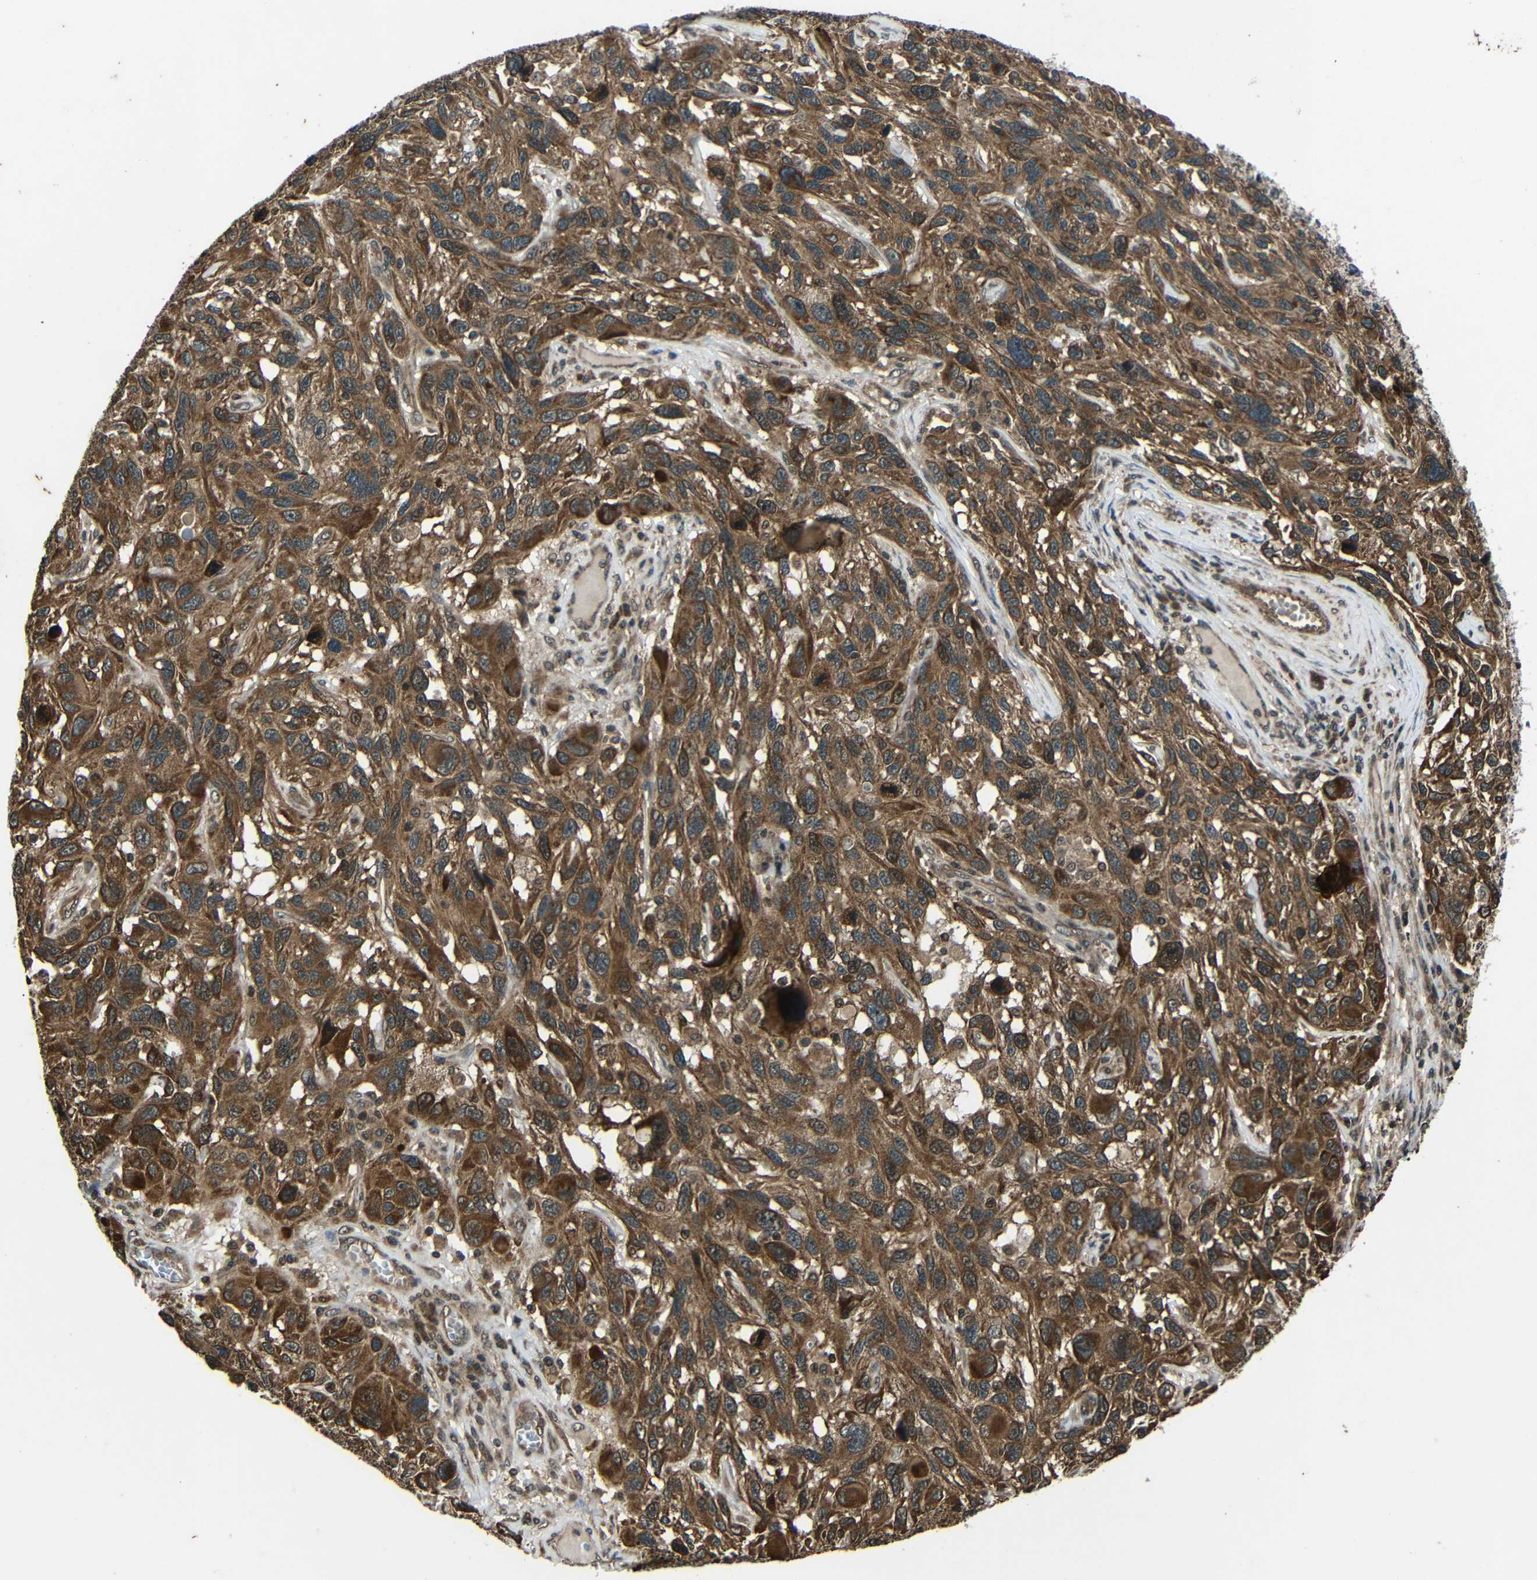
{"staining": {"intensity": "moderate", "quantity": ">75%", "location": "cytoplasmic/membranous,nuclear"}, "tissue": "melanoma", "cell_type": "Tumor cells", "image_type": "cancer", "snomed": [{"axis": "morphology", "description": "Malignant melanoma, NOS"}, {"axis": "topography", "description": "Skin"}], "caption": "This image shows melanoma stained with immunohistochemistry to label a protein in brown. The cytoplasmic/membranous and nuclear of tumor cells show moderate positivity for the protein. Nuclei are counter-stained blue.", "gene": "PLK2", "patient": {"sex": "male", "age": 53}}